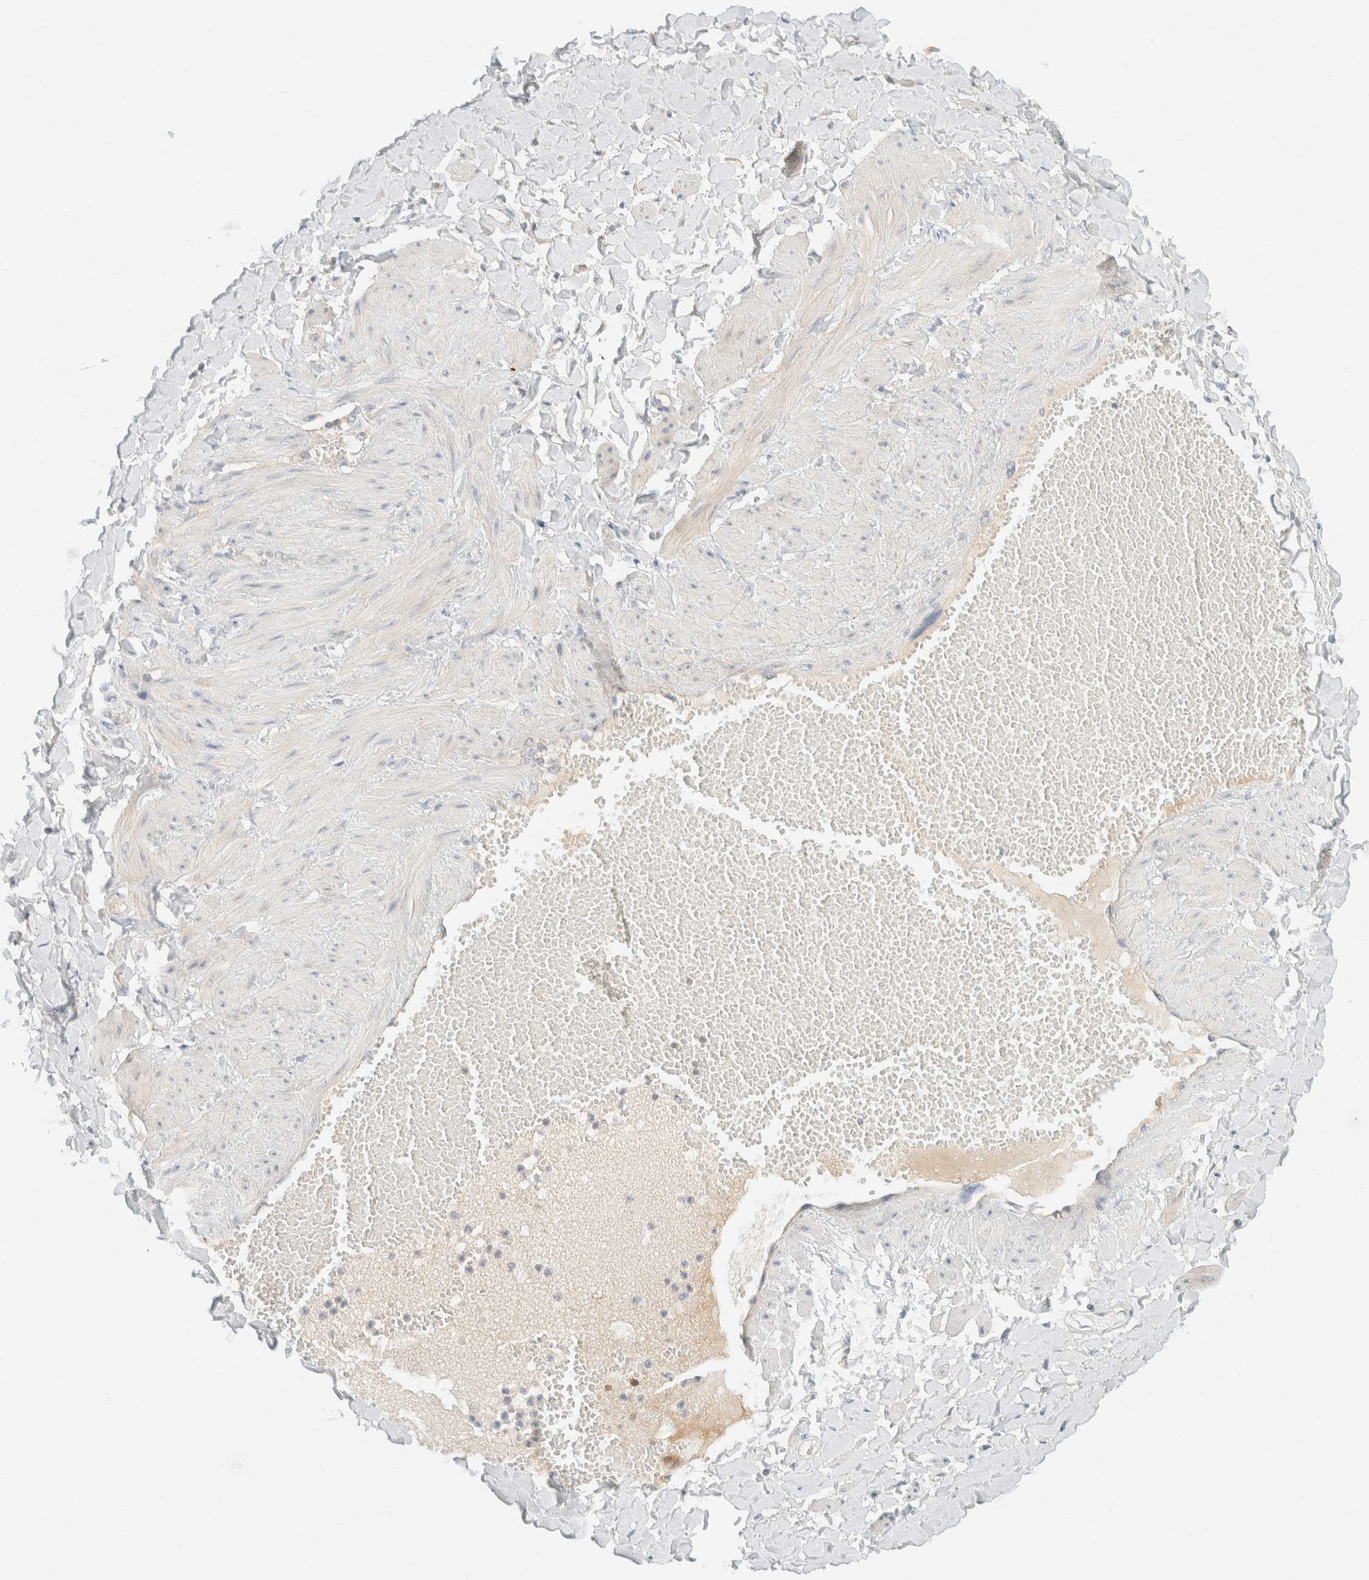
{"staining": {"intensity": "moderate", "quantity": "<25%", "location": "cytoplasmic/membranous"}, "tissue": "adipose tissue", "cell_type": "Adipocytes", "image_type": "normal", "snomed": [{"axis": "morphology", "description": "Normal tissue, NOS"}, {"axis": "topography", "description": "Adipose tissue"}, {"axis": "topography", "description": "Vascular tissue"}, {"axis": "topography", "description": "Peripheral nerve tissue"}], "caption": "Moderate cytoplasmic/membranous protein staining is seen in about <25% of adipocytes in adipose tissue. (DAB IHC with brightfield microscopy, high magnification).", "gene": "SH3GLB2", "patient": {"sex": "male", "age": 25}}